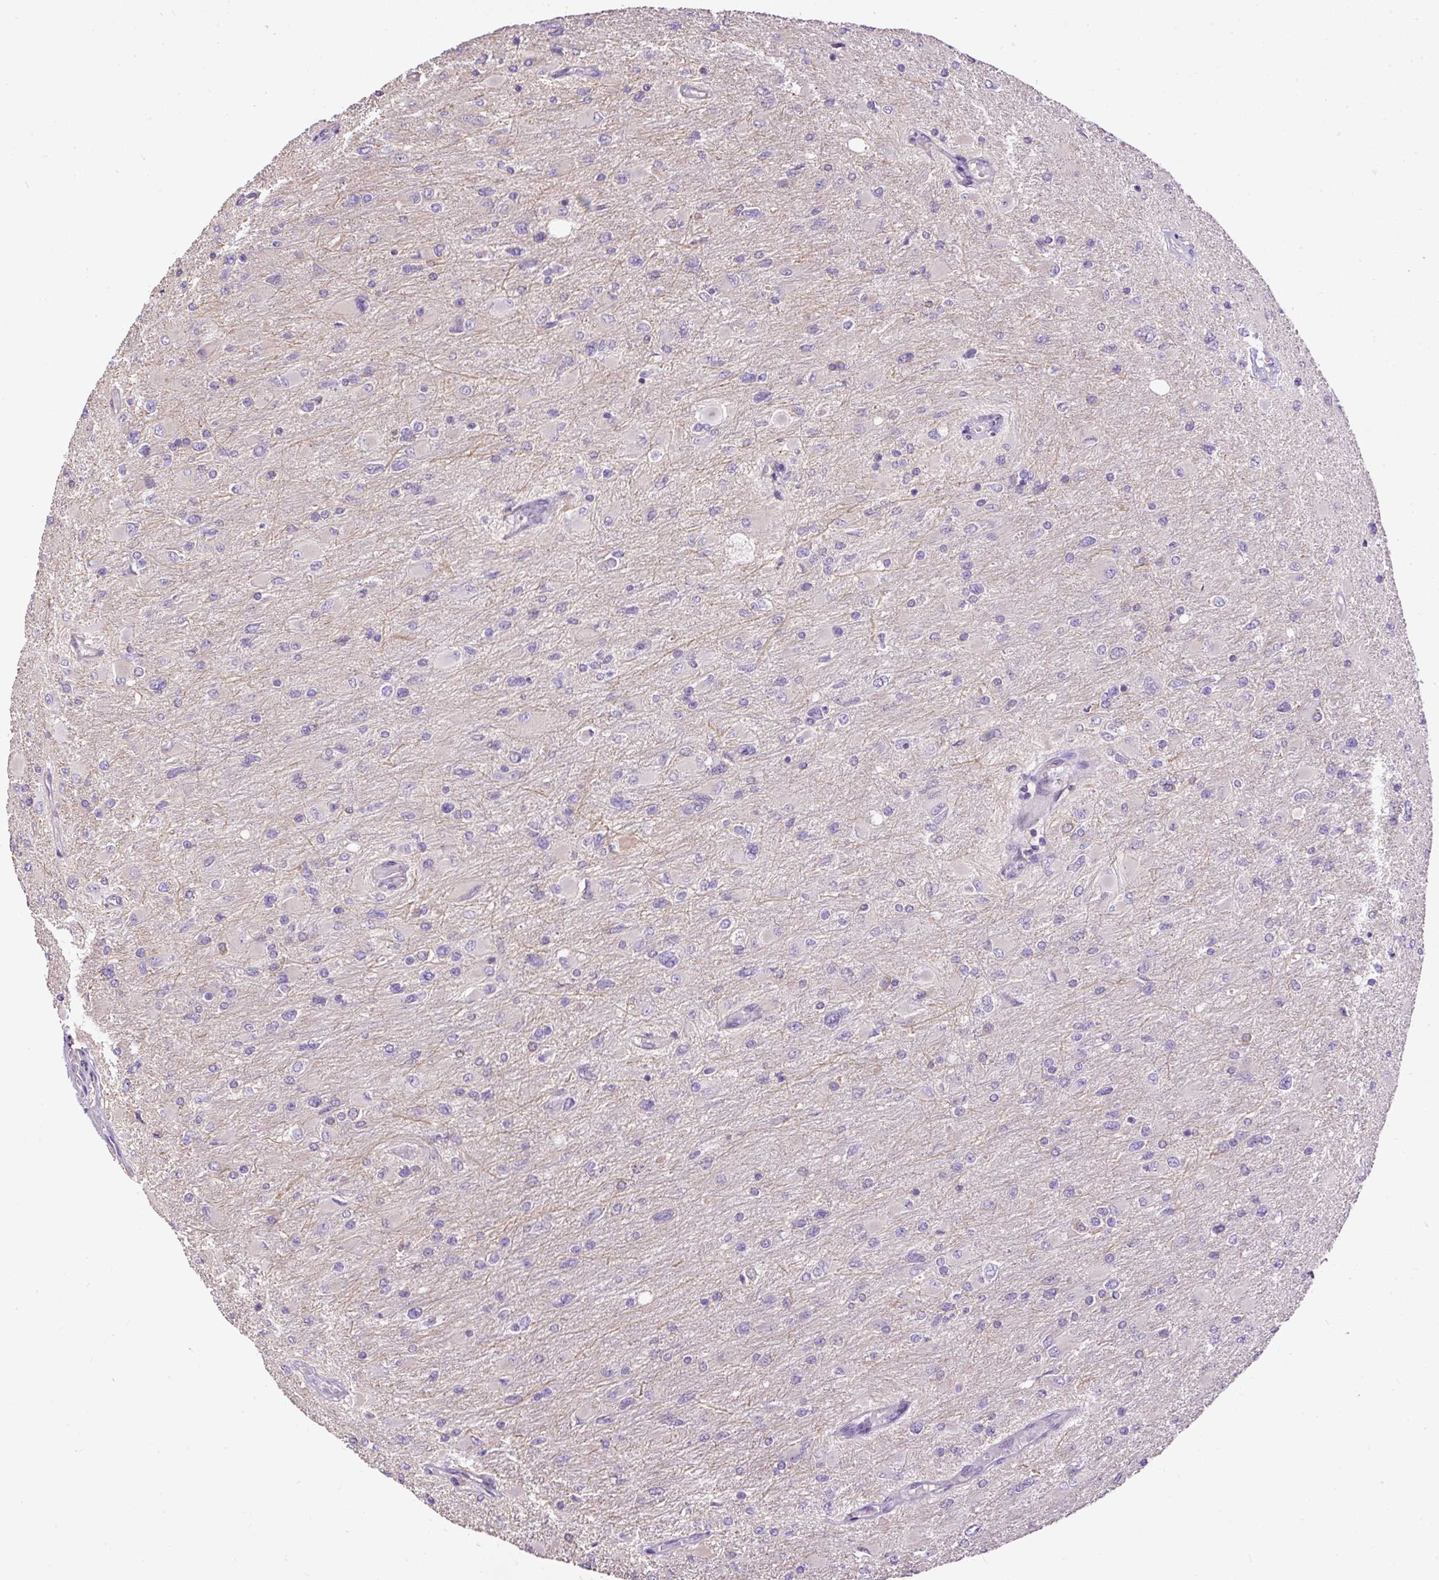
{"staining": {"intensity": "negative", "quantity": "none", "location": "none"}, "tissue": "glioma", "cell_type": "Tumor cells", "image_type": "cancer", "snomed": [{"axis": "morphology", "description": "Glioma, malignant, High grade"}, {"axis": "topography", "description": "Cerebral cortex"}], "caption": "DAB immunohistochemical staining of glioma displays no significant expression in tumor cells.", "gene": "PDIA2", "patient": {"sex": "female", "age": 36}}